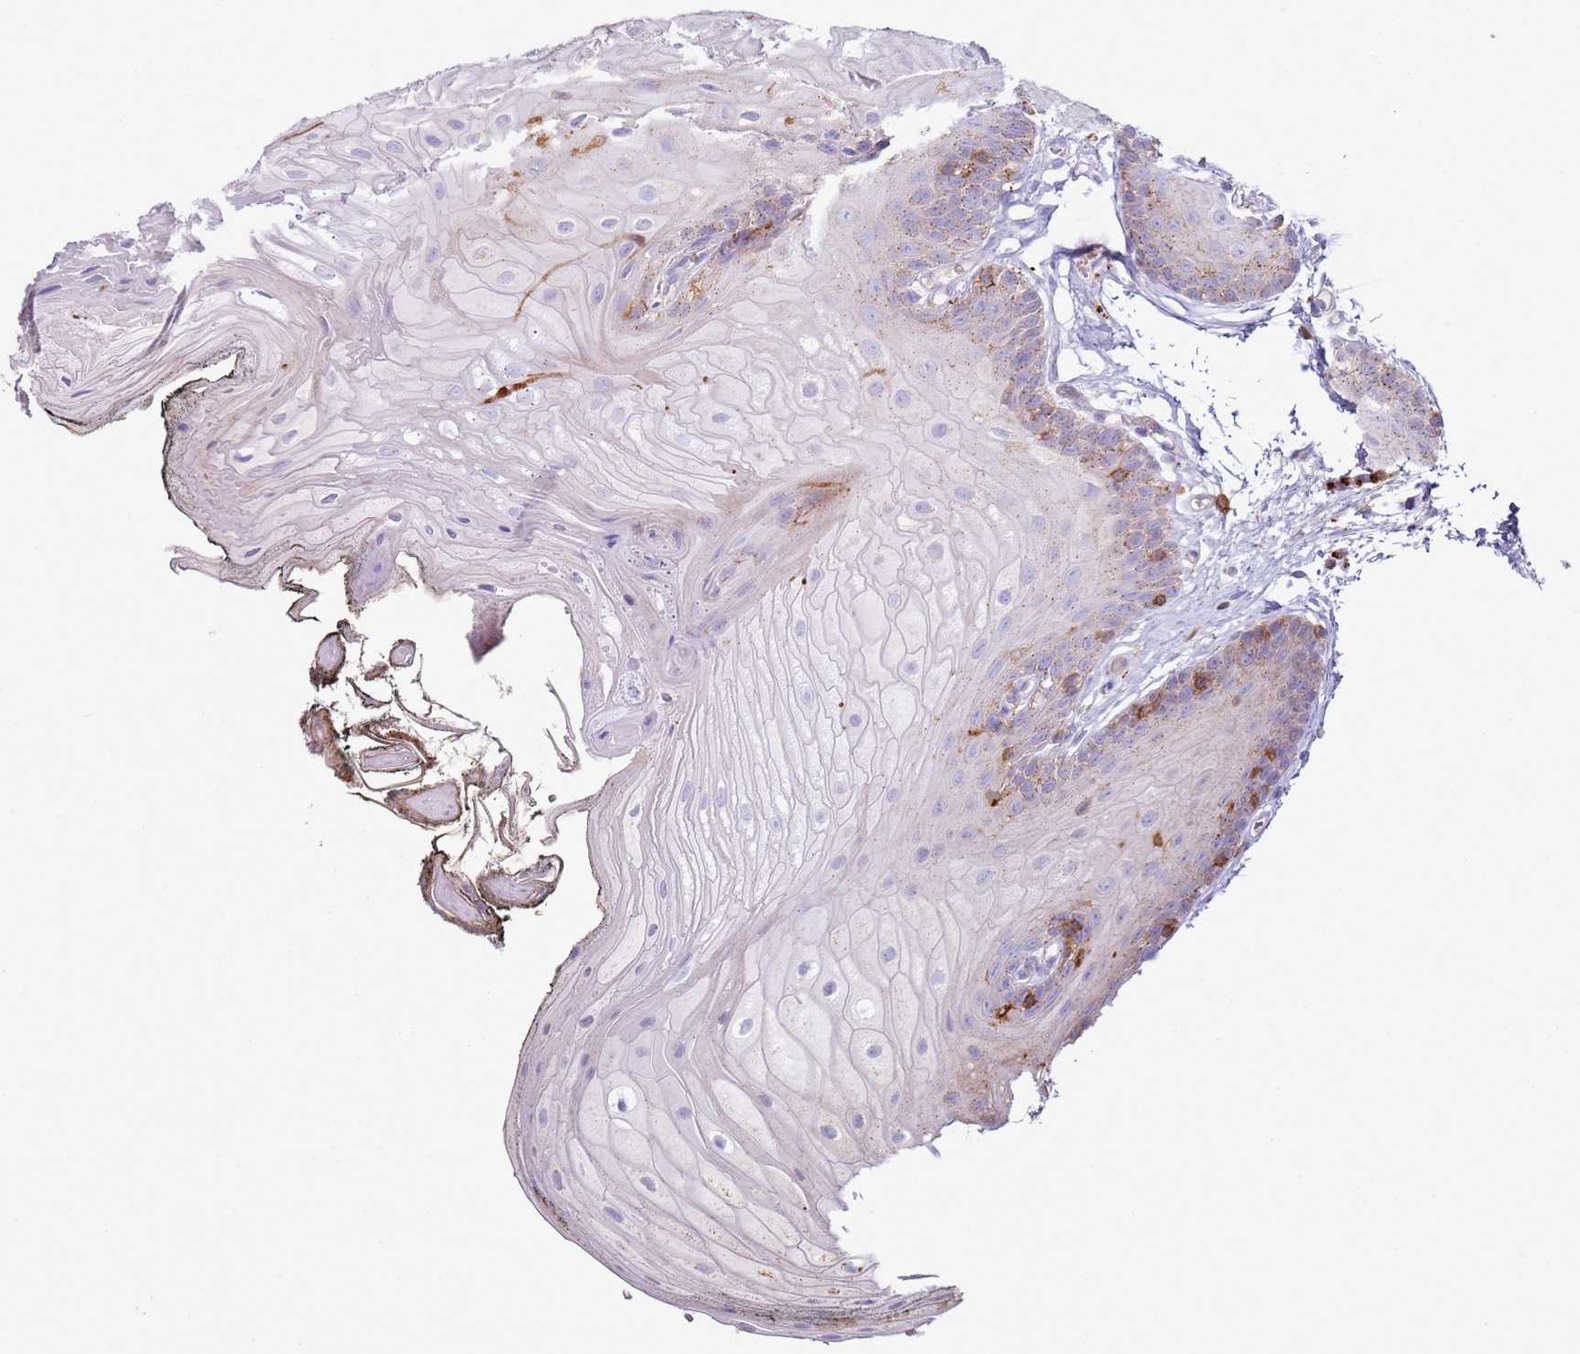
{"staining": {"intensity": "moderate", "quantity": "<25%", "location": "cytoplasmic/membranous"}, "tissue": "oral mucosa", "cell_type": "Squamous epithelial cells", "image_type": "normal", "snomed": [{"axis": "morphology", "description": "Normal tissue, NOS"}, {"axis": "morphology", "description": "Squamous cell carcinoma, NOS"}, {"axis": "topography", "description": "Oral tissue"}, {"axis": "topography", "description": "Head-Neck"}], "caption": "Squamous epithelial cells show low levels of moderate cytoplasmic/membranous expression in approximately <25% of cells in benign oral mucosa.", "gene": "TTPAL", "patient": {"sex": "female", "age": 81}}